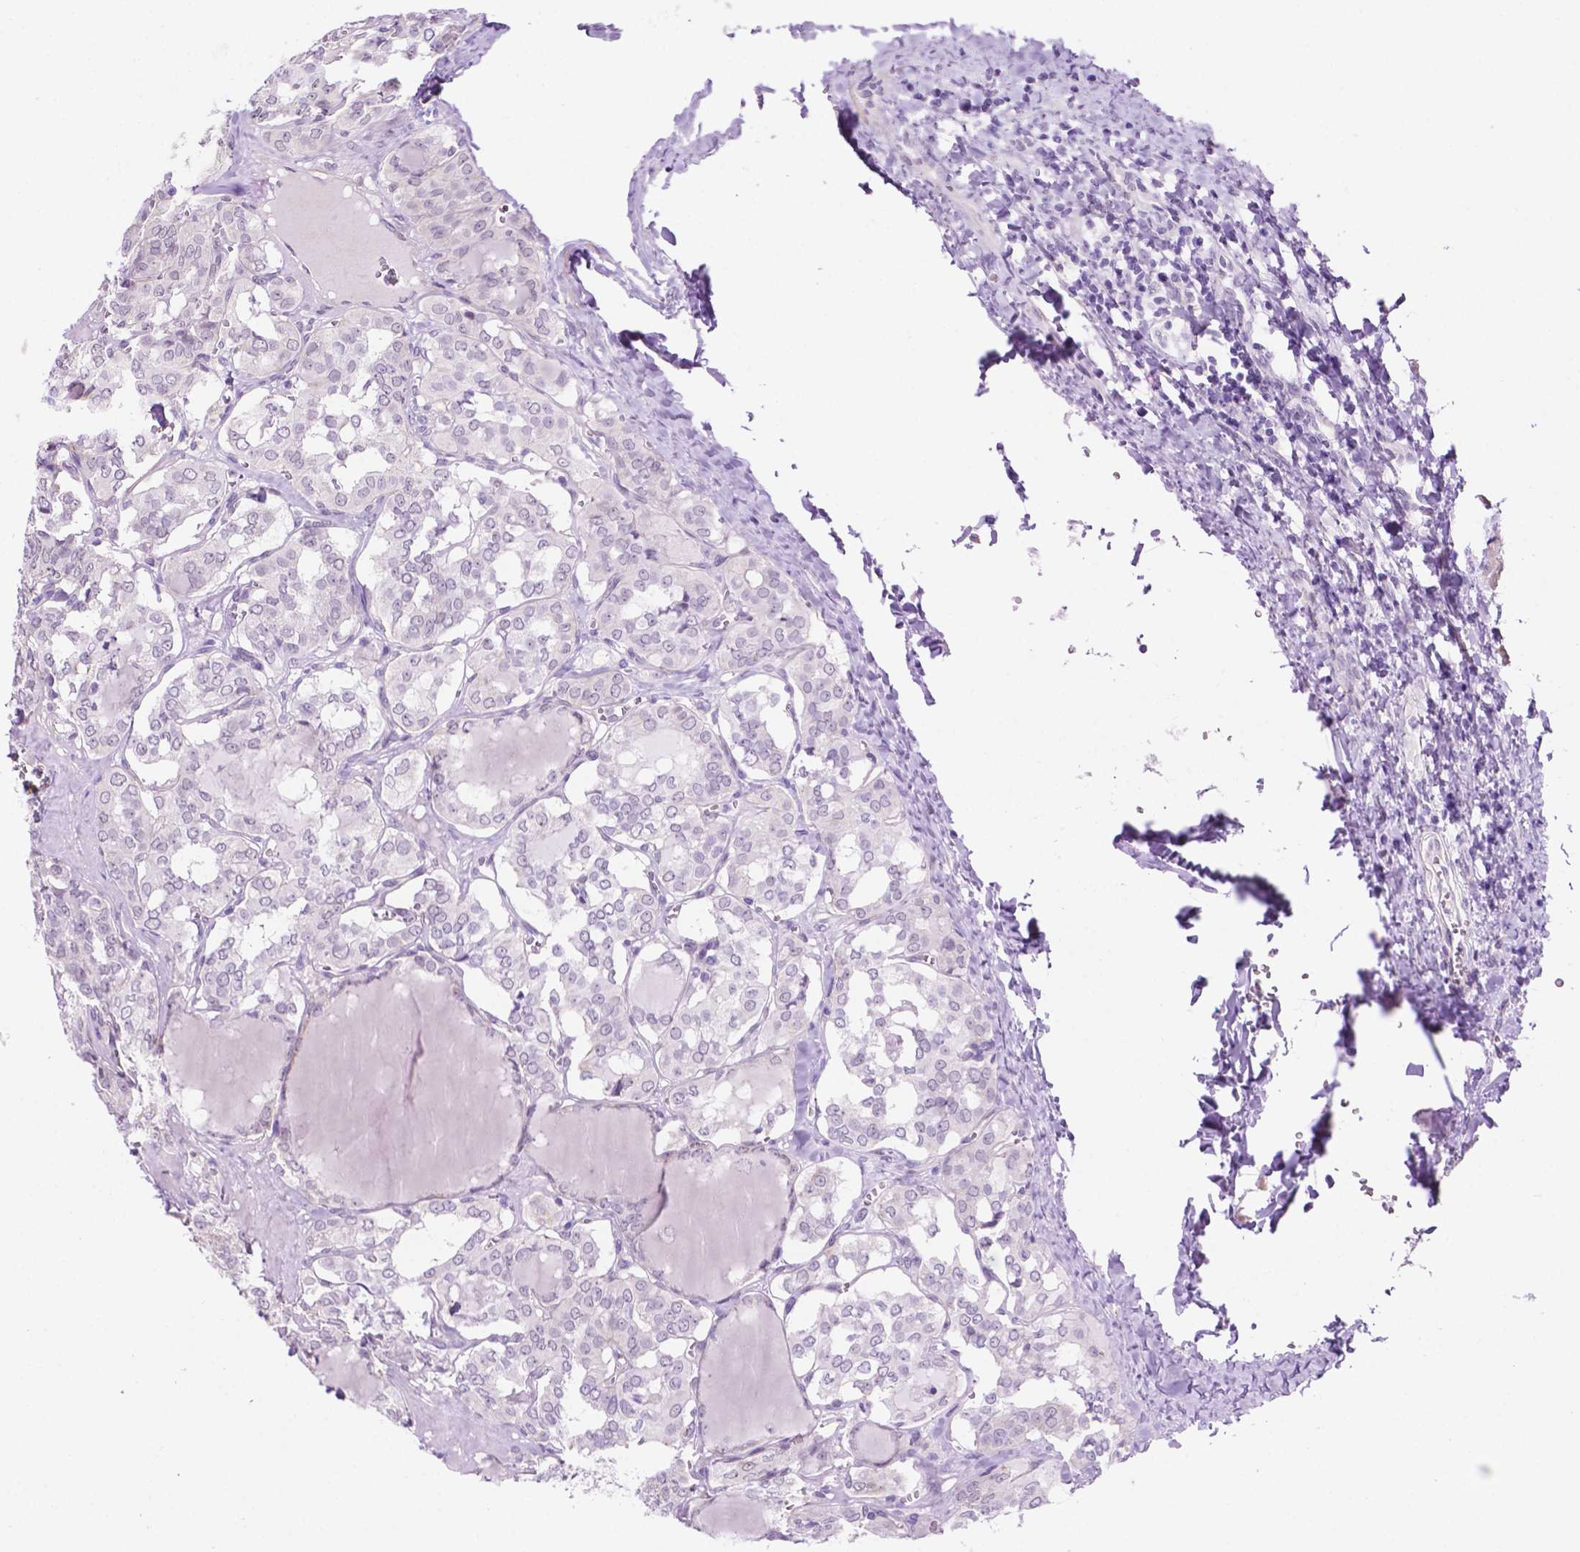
{"staining": {"intensity": "negative", "quantity": "none", "location": "none"}, "tissue": "thyroid cancer", "cell_type": "Tumor cells", "image_type": "cancer", "snomed": [{"axis": "morphology", "description": "Papillary adenocarcinoma, NOS"}, {"axis": "topography", "description": "Thyroid gland"}], "caption": "There is no significant positivity in tumor cells of papillary adenocarcinoma (thyroid).", "gene": "ACY3", "patient": {"sex": "female", "age": 41}}